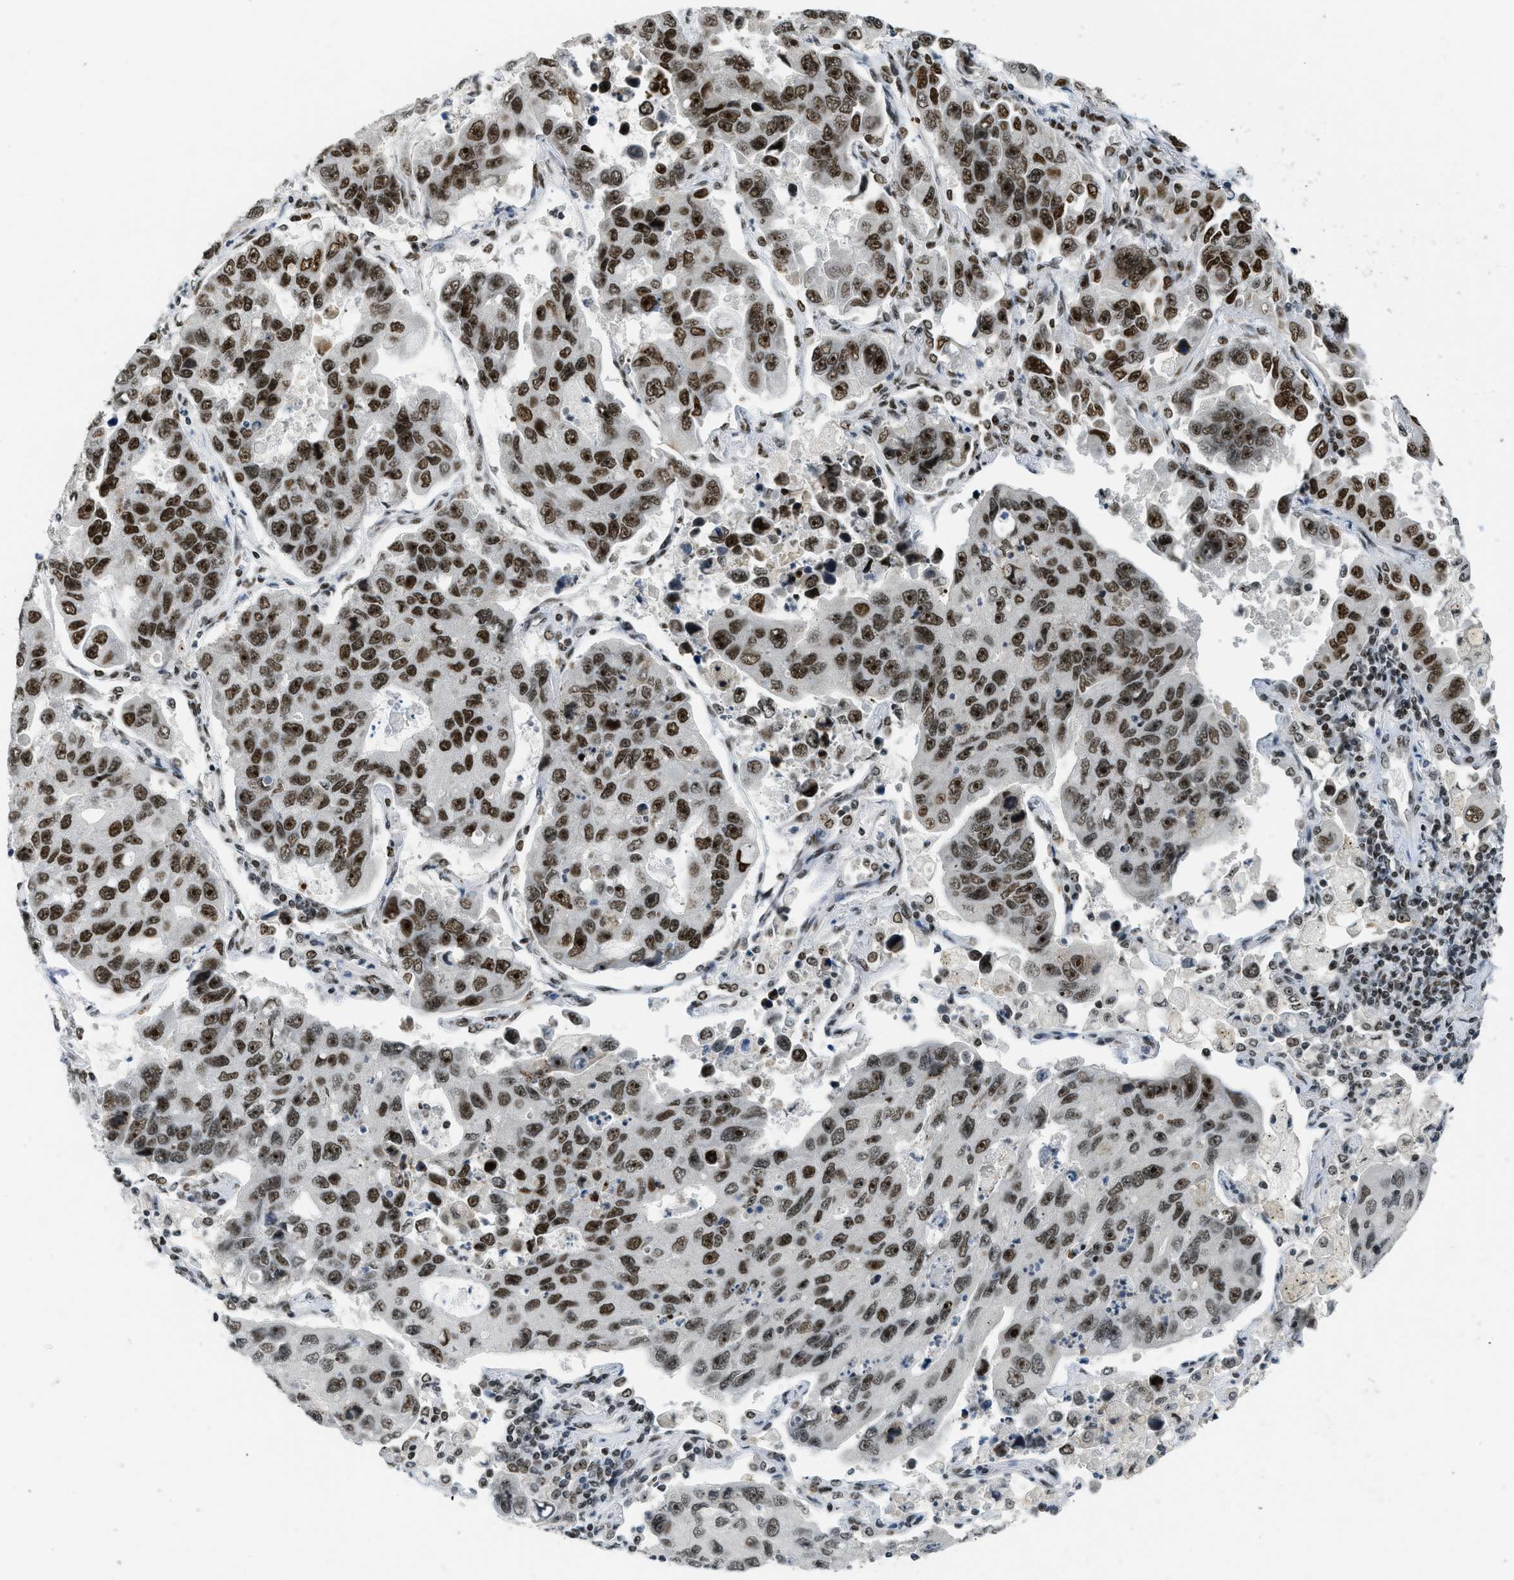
{"staining": {"intensity": "strong", "quantity": ">75%", "location": "nuclear"}, "tissue": "lung cancer", "cell_type": "Tumor cells", "image_type": "cancer", "snomed": [{"axis": "morphology", "description": "Adenocarcinoma, NOS"}, {"axis": "topography", "description": "Lung"}], "caption": "An immunohistochemistry micrograph of tumor tissue is shown. Protein staining in brown shows strong nuclear positivity in lung cancer within tumor cells.", "gene": "URB1", "patient": {"sex": "male", "age": 64}}